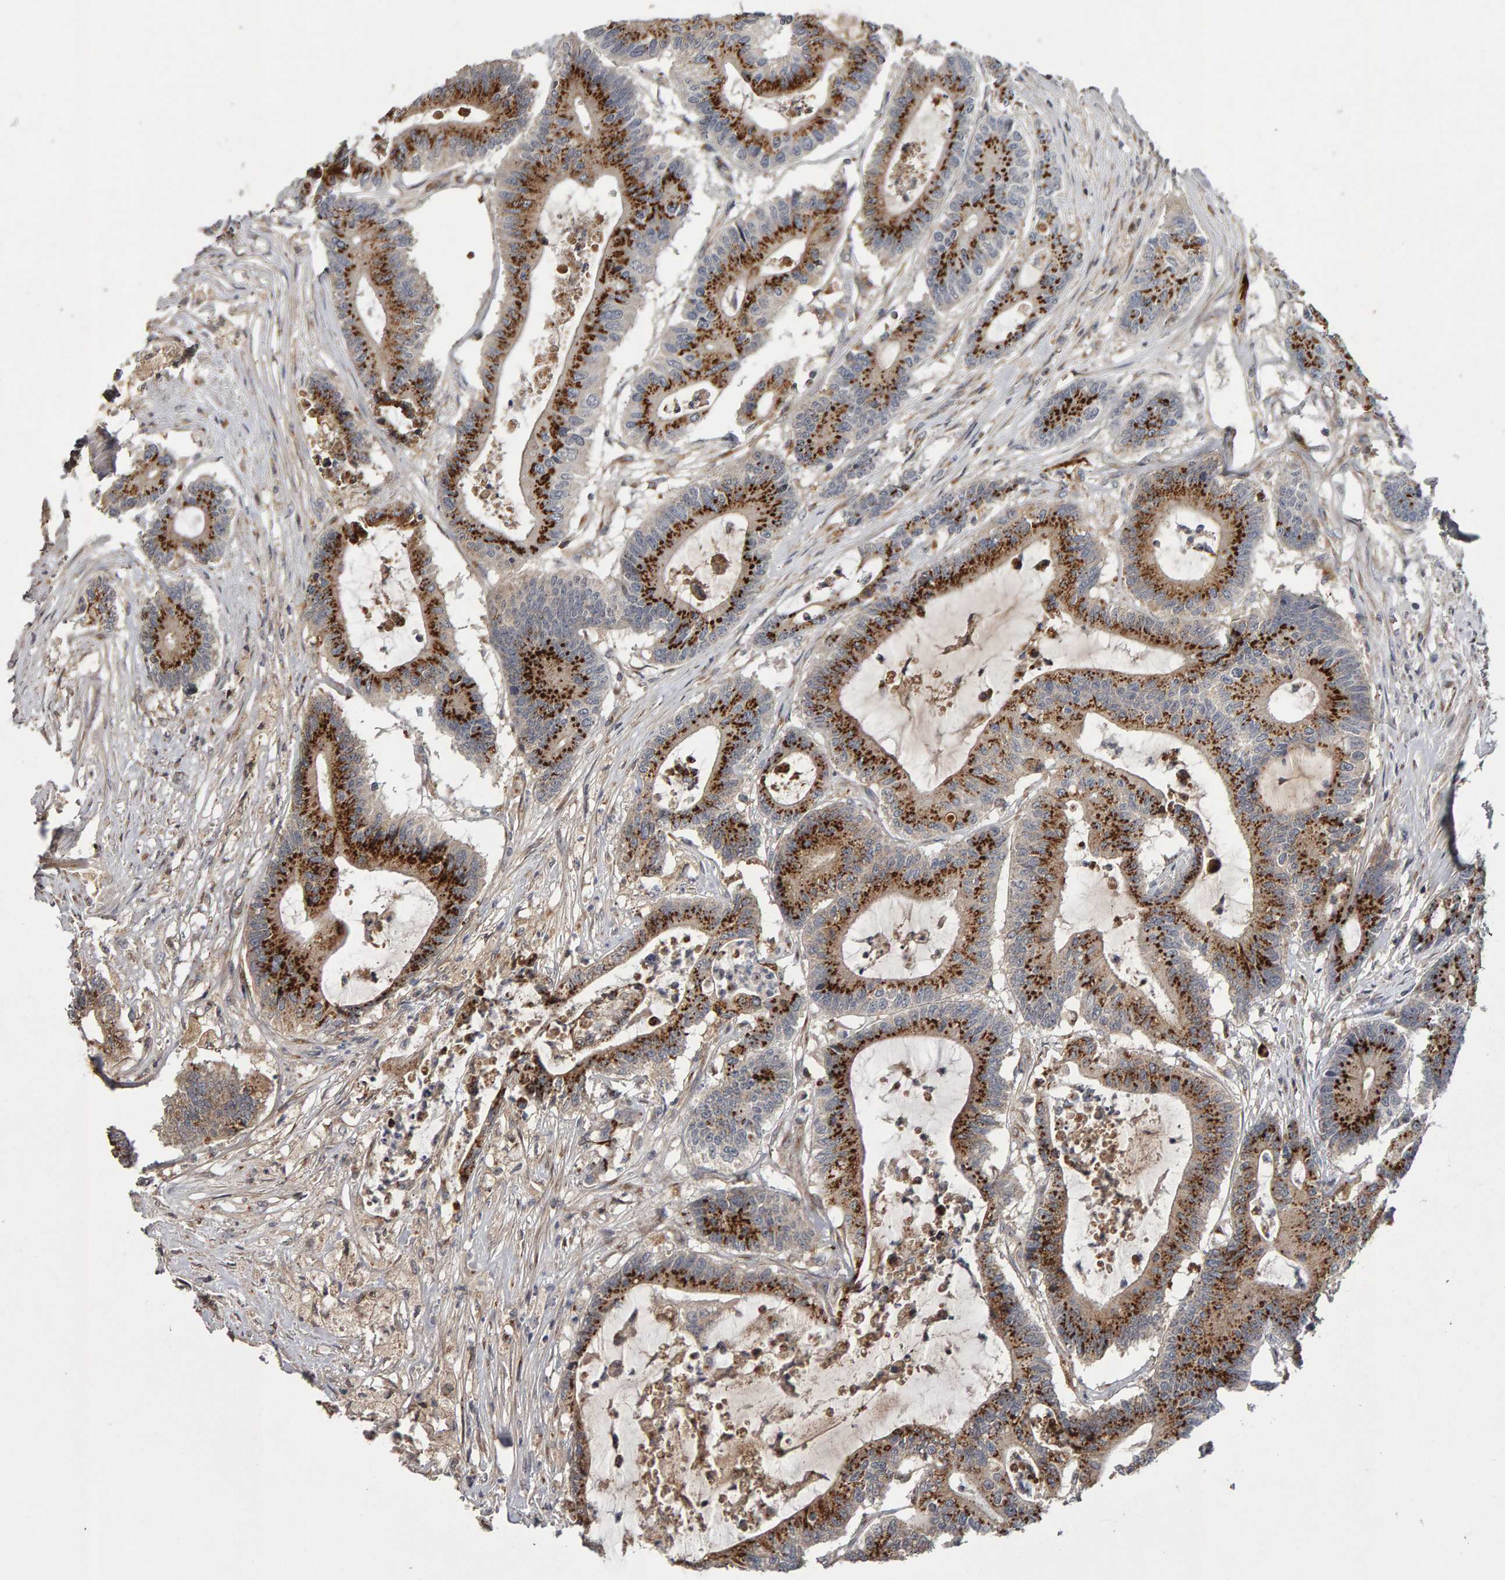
{"staining": {"intensity": "strong", "quantity": ">75%", "location": "cytoplasmic/membranous"}, "tissue": "colorectal cancer", "cell_type": "Tumor cells", "image_type": "cancer", "snomed": [{"axis": "morphology", "description": "Adenocarcinoma, NOS"}, {"axis": "topography", "description": "Colon"}], "caption": "Immunohistochemical staining of human colorectal cancer (adenocarcinoma) demonstrates high levels of strong cytoplasmic/membranous protein positivity in about >75% of tumor cells. The protein is shown in brown color, while the nuclei are stained blue.", "gene": "CANT1", "patient": {"sex": "female", "age": 84}}